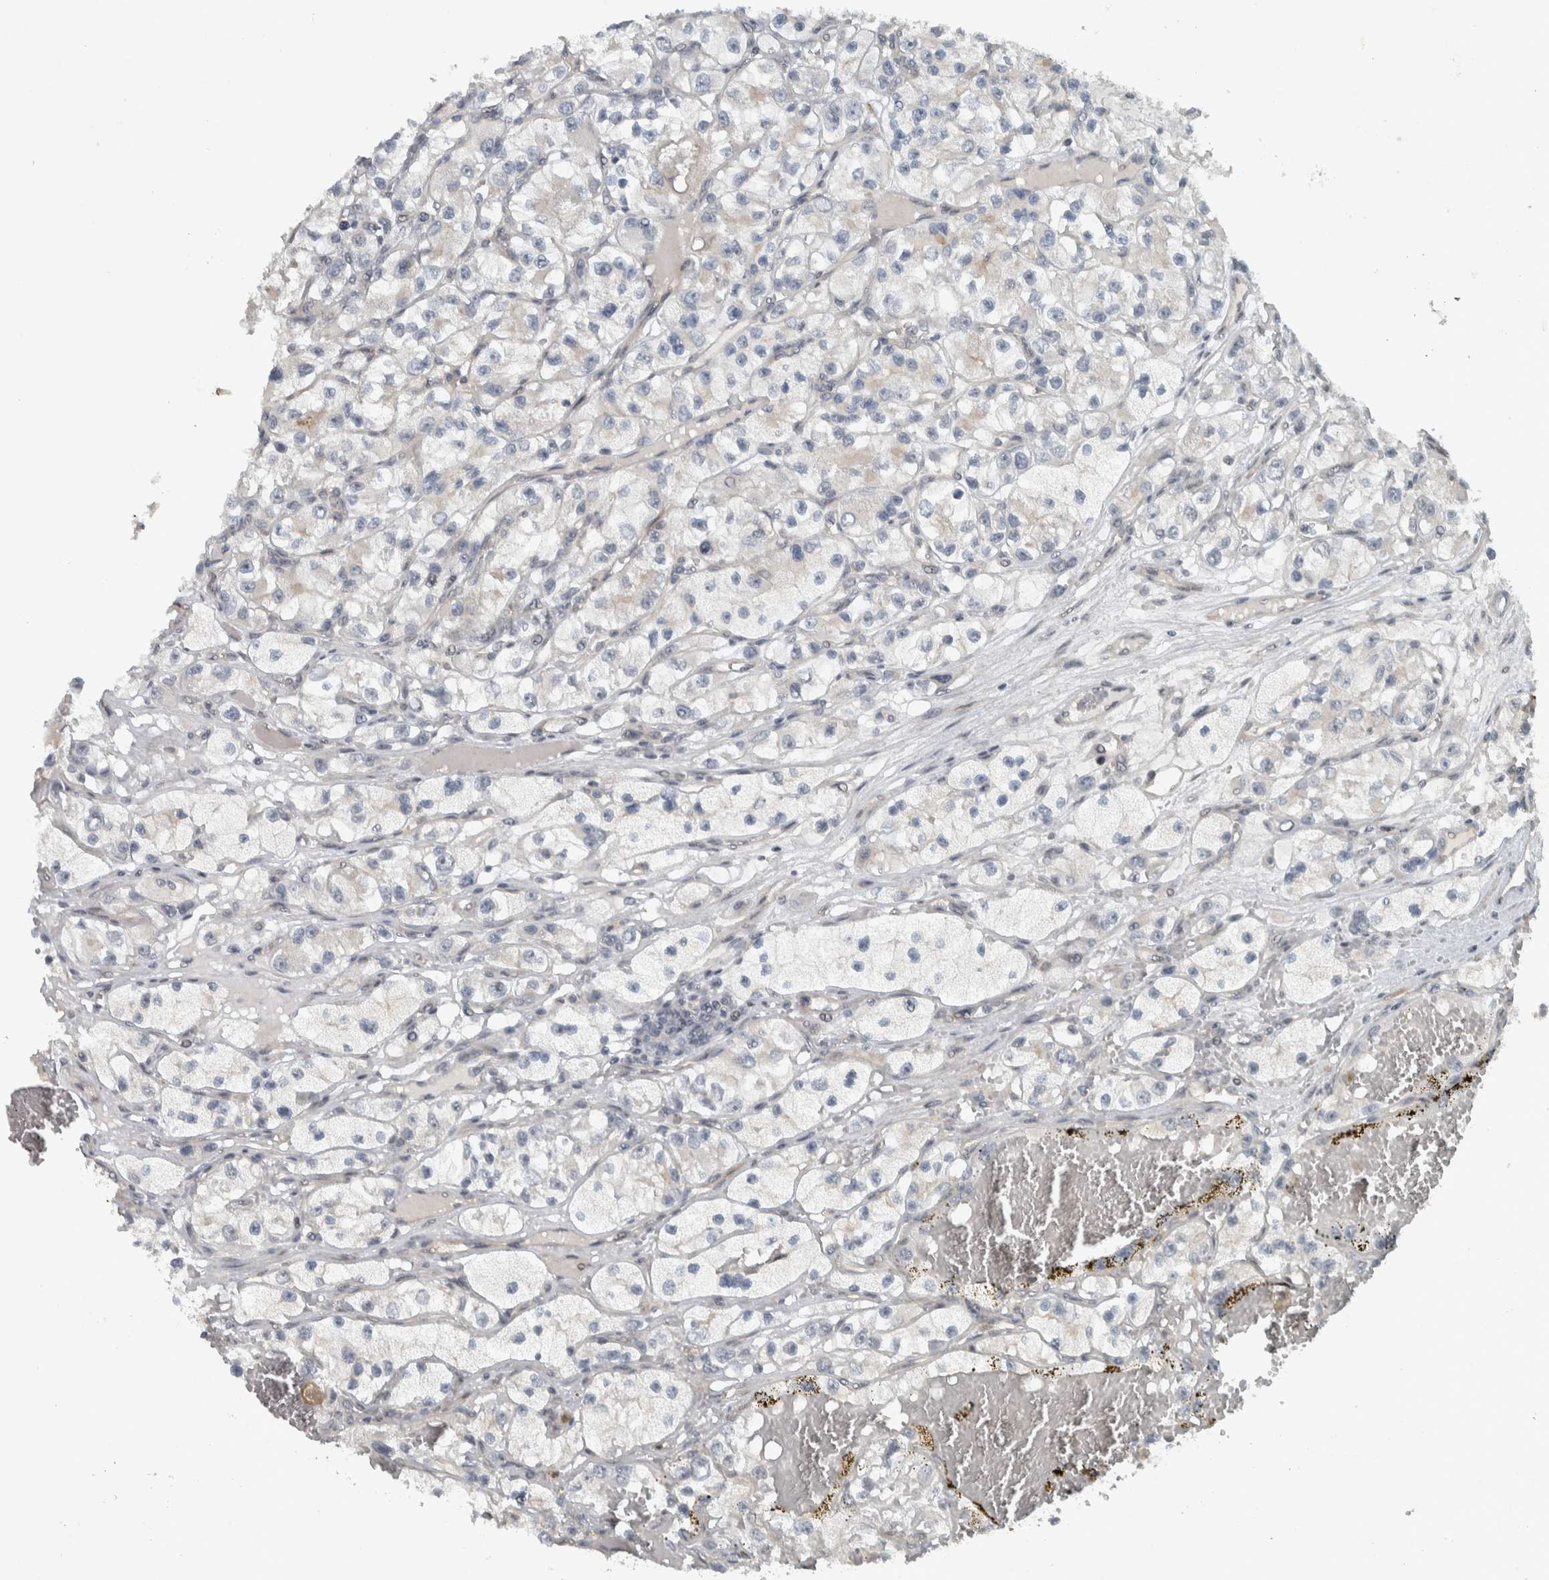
{"staining": {"intensity": "negative", "quantity": "none", "location": "none"}, "tissue": "renal cancer", "cell_type": "Tumor cells", "image_type": "cancer", "snomed": [{"axis": "morphology", "description": "Adenocarcinoma, NOS"}, {"axis": "topography", "description": "Kidney"}], "caption": "DAB (3,3'-diaminobenzidine) immunohistochemical staining of renal cancer demonstrates no significant positivity in tumor cells. (Brightfield microscopy of DAB immunohistochemistry (IHC) at high magnification).", "gene": "NAPG", "patient": {"sex": "female", "age": 57}}